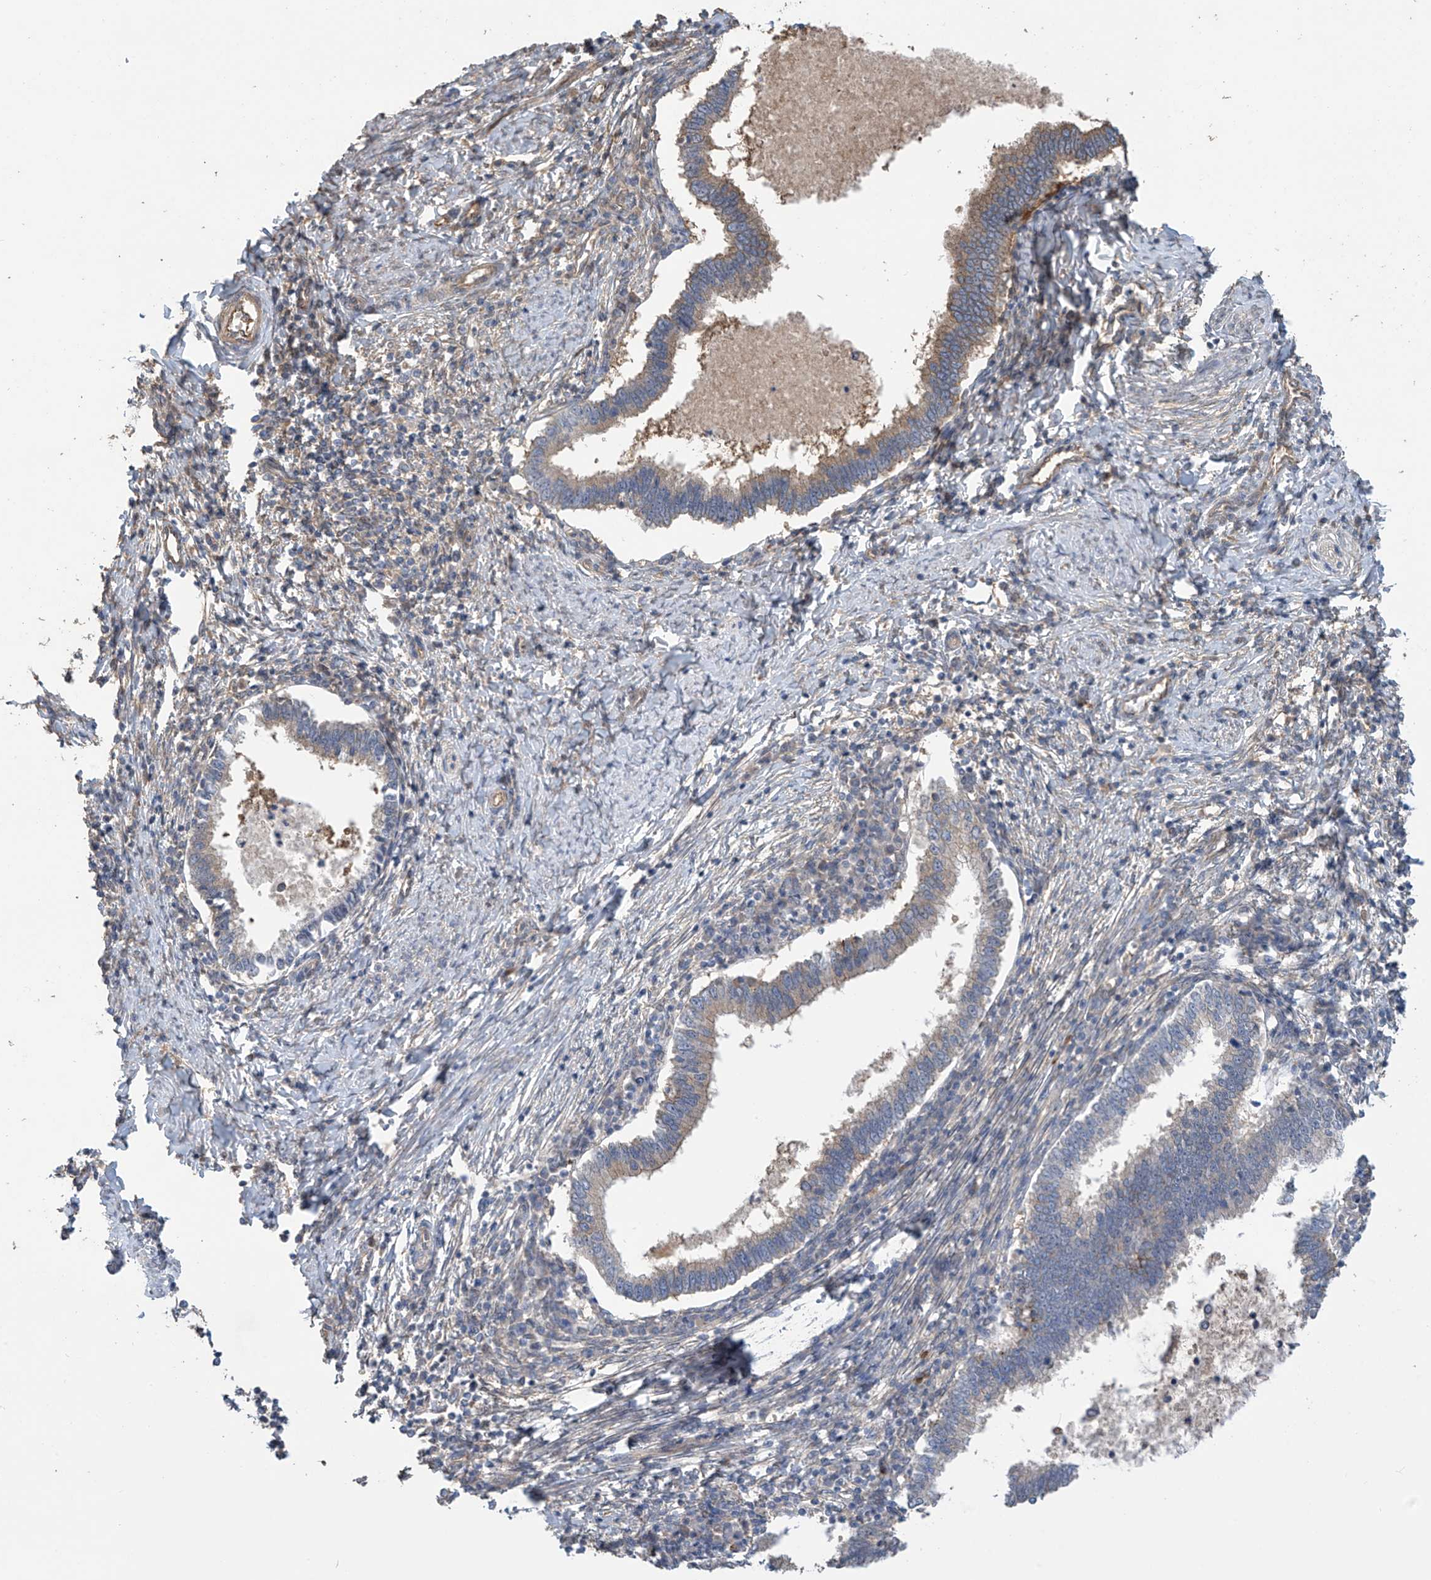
{"staining": {"intensity": "moderate", "quantity": "25%-75%", "location": "cytoplasmic/membranous"}, "tissue": "cervical cancer", "cell_type": "Tumor cells", "image_type": "cancer", "snomed": [{"axis": "morphology", "description": "Adenocarcinoma, NOS"}, {"axis": "topography", "description": "Cervix"}], "caption": "DAB immunohistochemical staining of human cervical adenocarcinoma reveals moderate cytoplasmic/membranous protein expression in approximately 25%-75% of tumor cells. (brown staining indicates protein expression, while blue staining denotes nuclei).", "gene": "PHACTR4", "patient": {"sex": "female", "age": 36}}